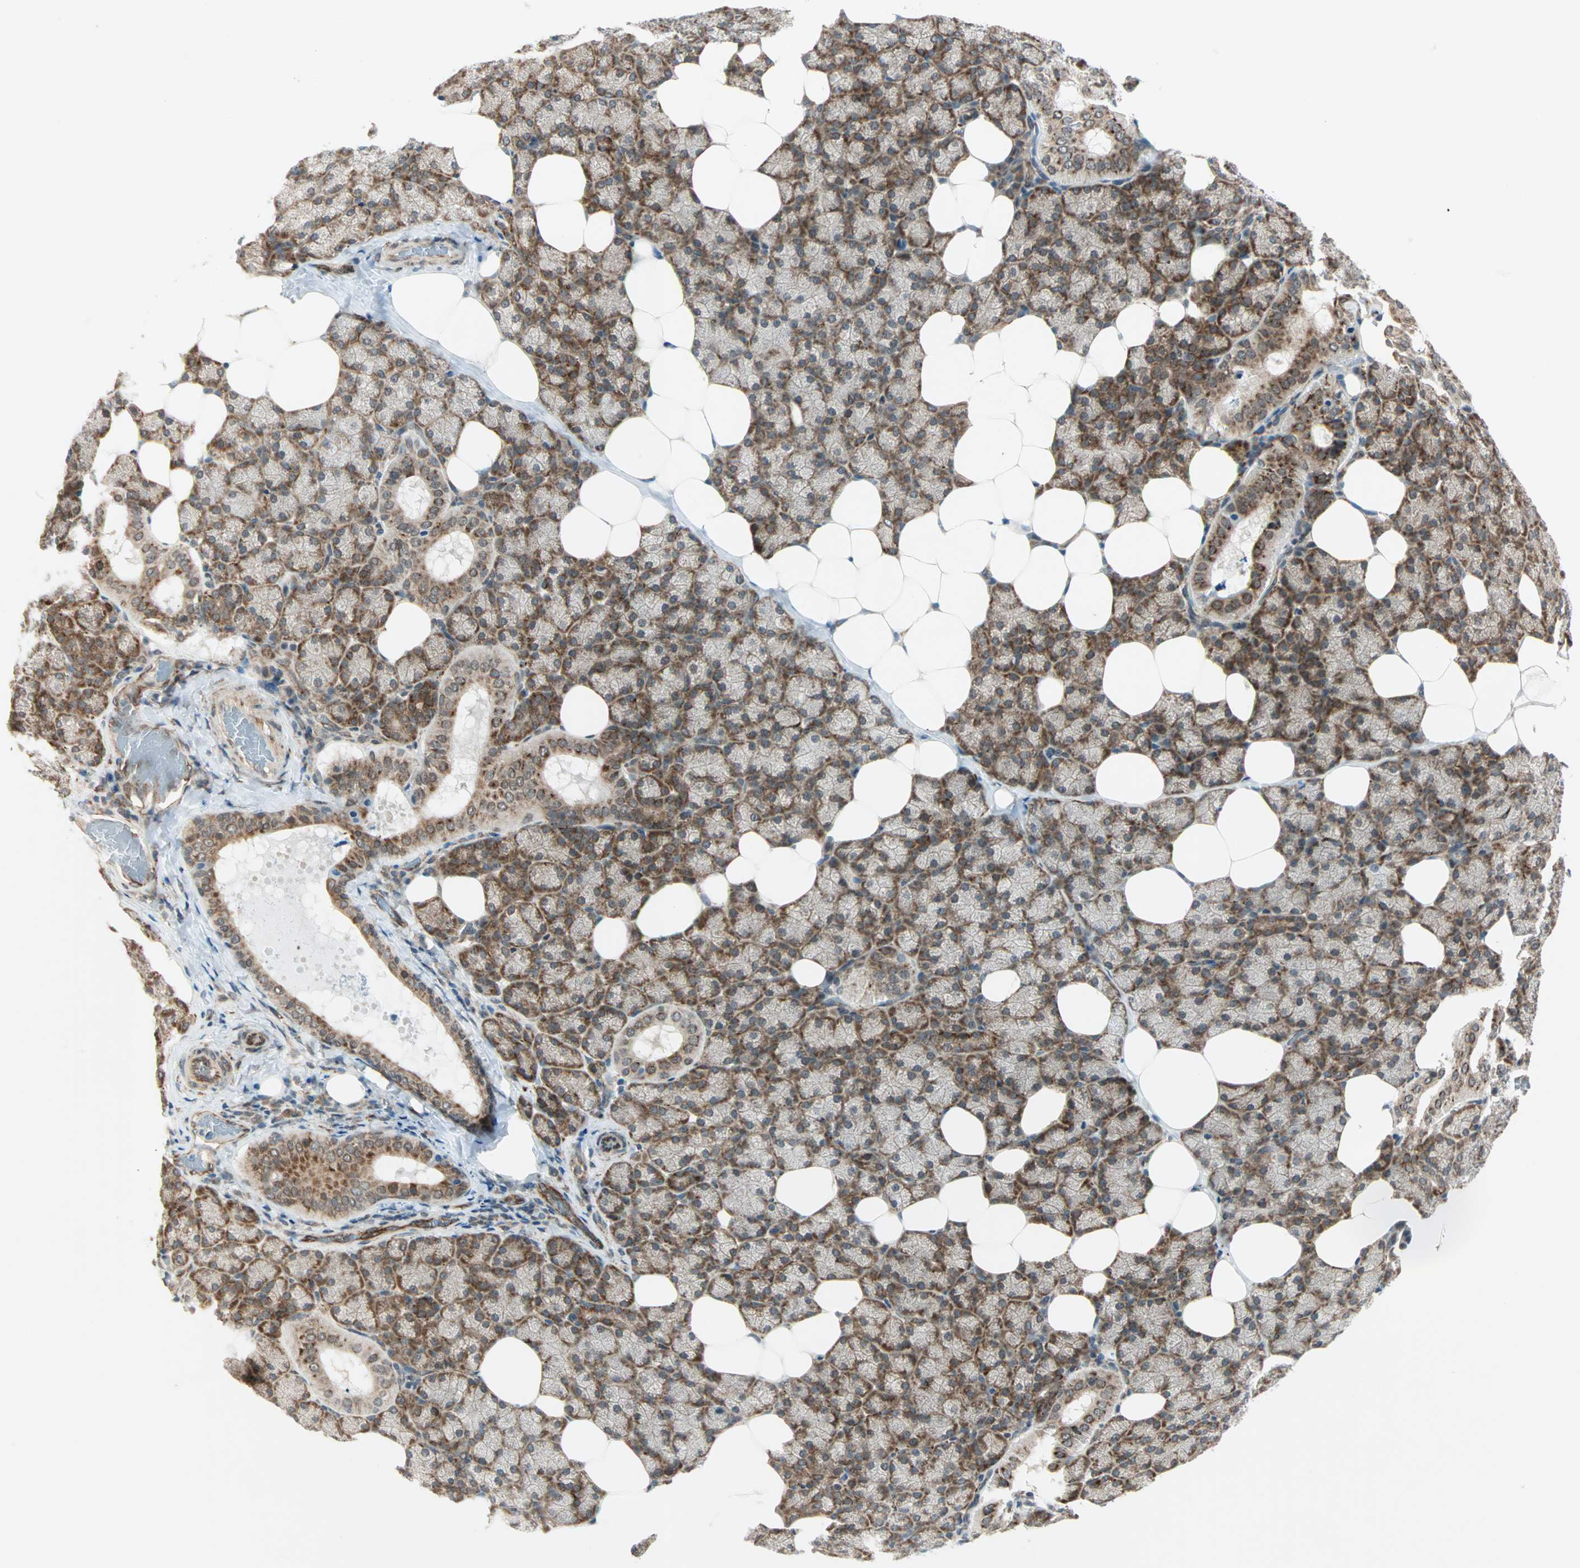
{"staining": {"intensity": "strong", "quantity": ">75%", "location": "cytoplasmic/membranous"}, "tissue": "salivary gland", "cell_type": "Glandular cells", "image_type": "normal", "snomed": [{"axis": "morphology", "description": "Normal tissue, NOS"}, {"axis": "topography", "description": "Lymph node"}, {"axis": "topography", "description": "Salivary gland"}], "caption": "The image shows a brown stain indicating the presence of a protein in the cytoplasmic/membranous of glandular cells in salivary gland.", "gene": "ZNF37A", "patient": {"sex": "male", "age": 8}}